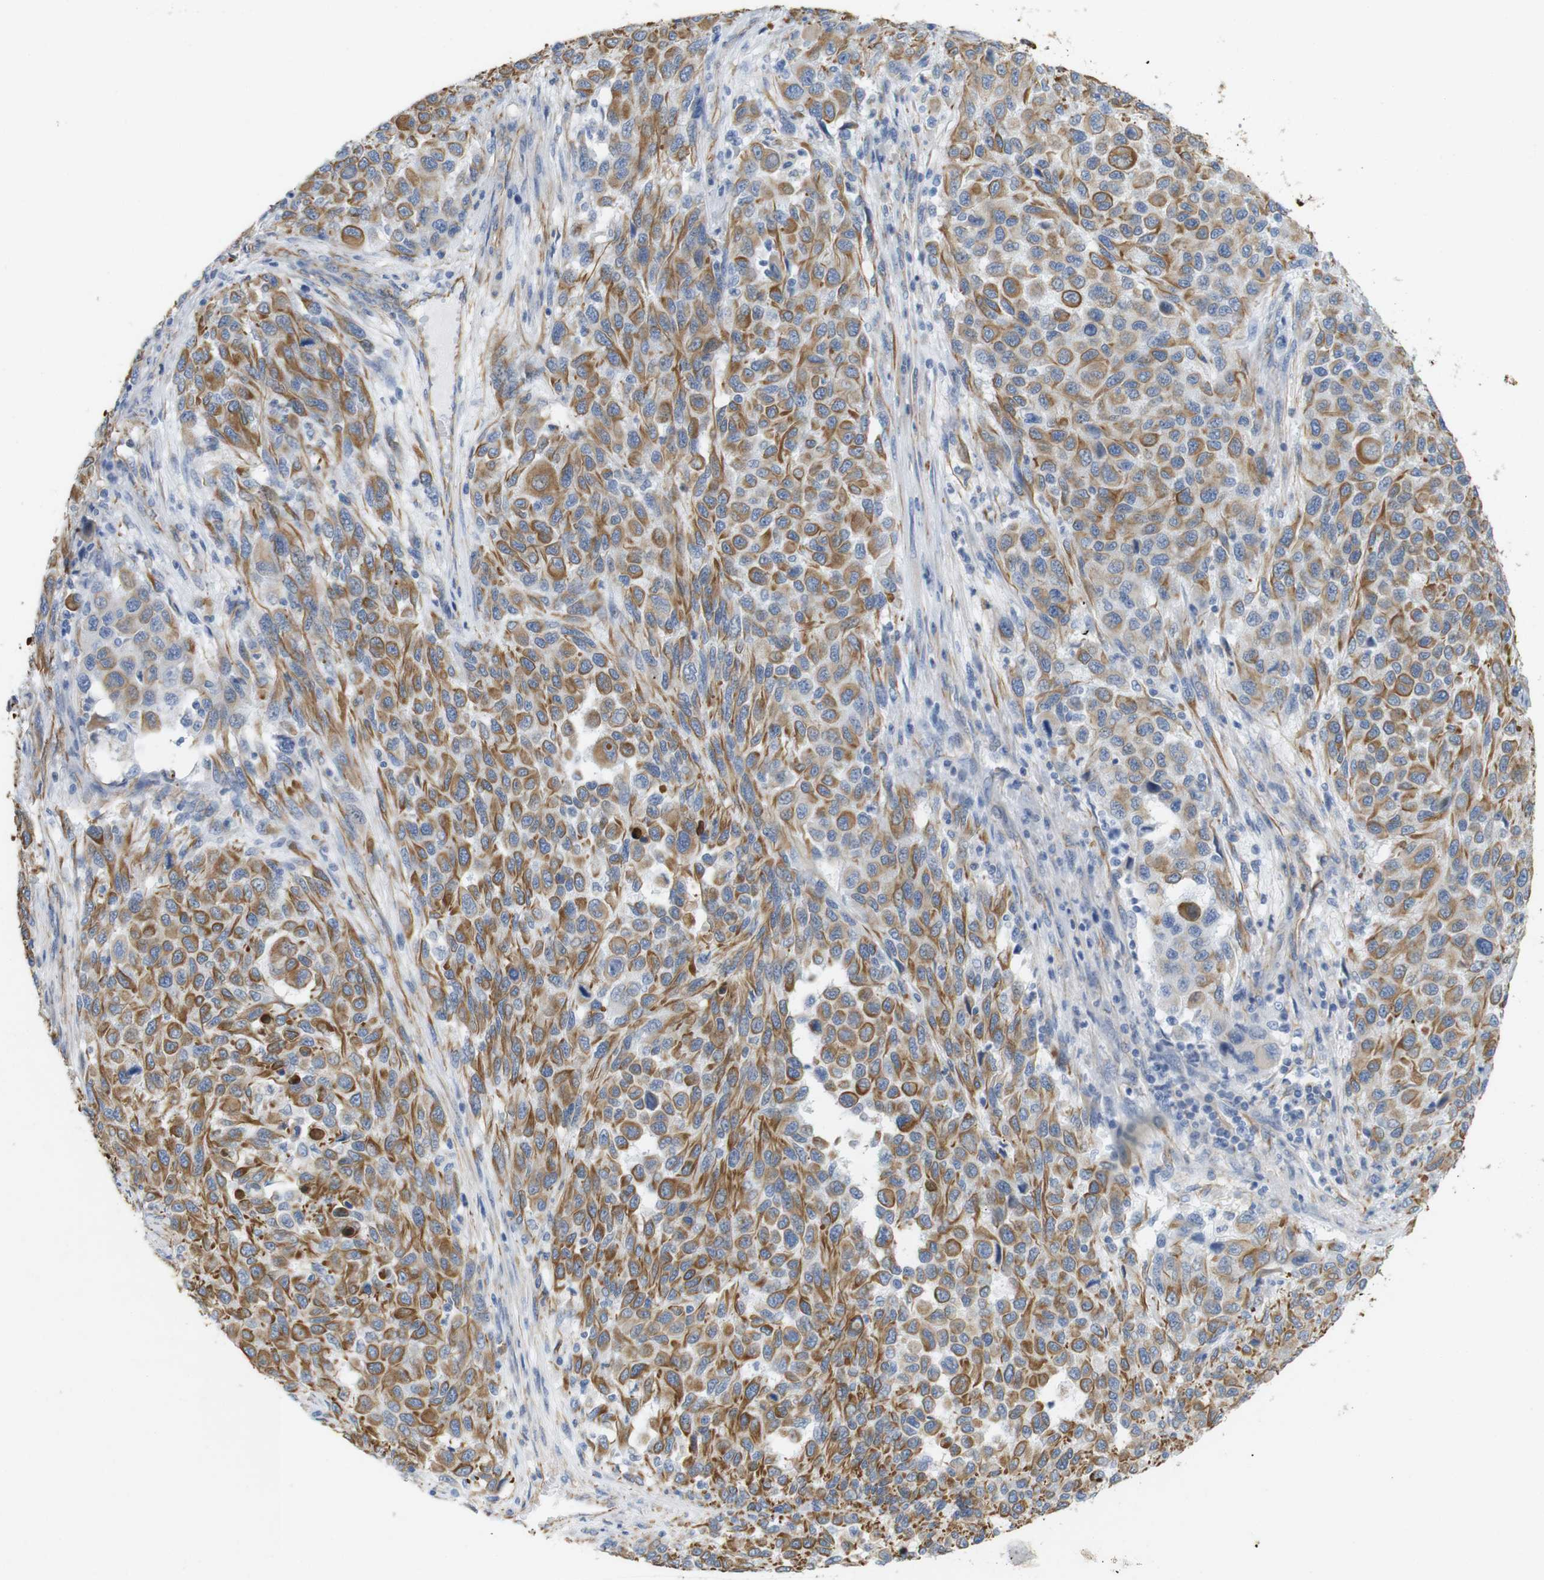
{"staining": {"intensity": "moderate", "quantity": ">75%", "location": "cytoplasmic/membranous"}, "tissue": "melanoma", "cell_type": "Tumor cells", "image_type": "cancer", "snomed": [{"axis": "morphology", "description": "Malignant melanoma, Metastatic site"}, {"axis": "topography", "description": "Lymph node"}], "caption": "An image showing moderate cytoplasmic/membranous positivity in about >75% of tumor cells in malignant melanoma (metastatic site), as visualized by brown immunohistochemical staining.", "gene": "MS4A10", "patient": {"sex": "male", "age": 61}}